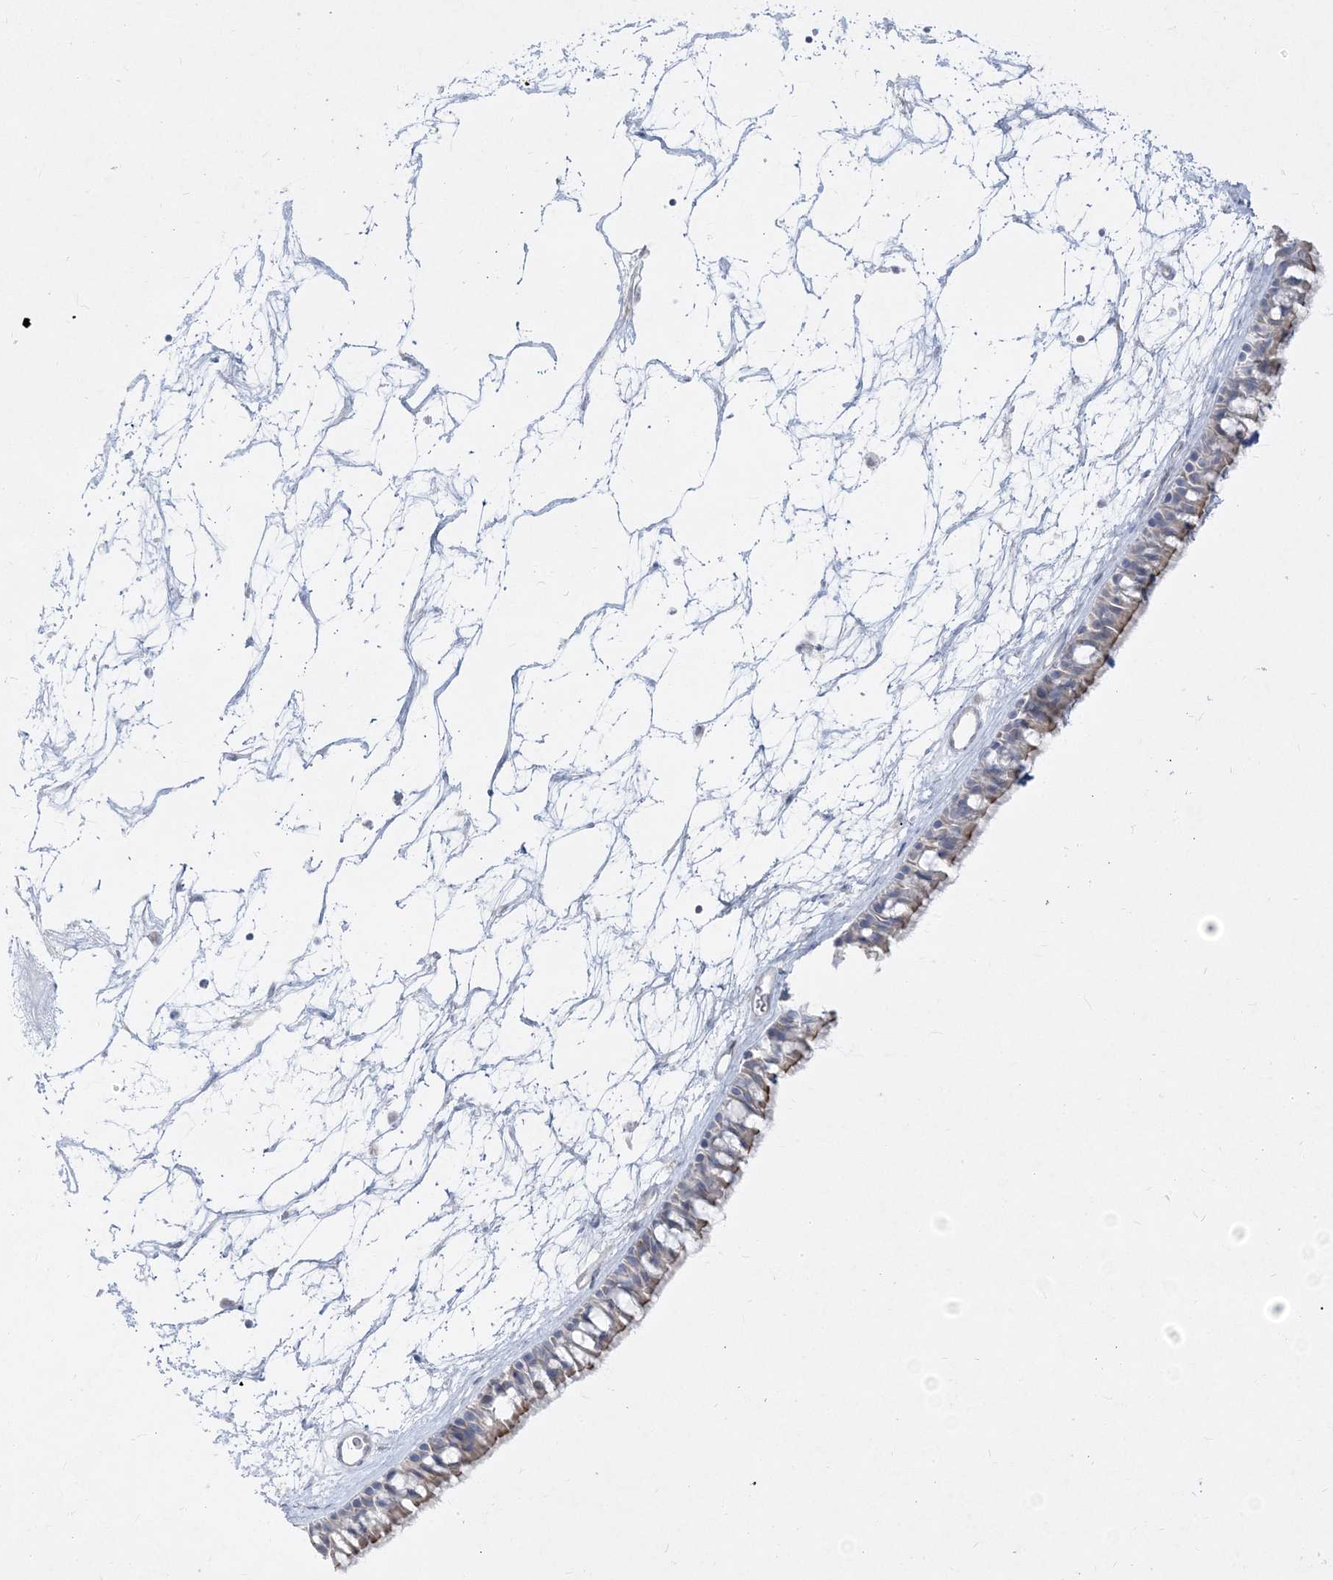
{"staining": {"intensity": "moderate", "quantity": "25%-75%", "location": "cytoplasmic/membranous"}, "tissue": "nasopharynx", "cell_type": "Respiratory epithelial cells", "image_type": "normal", "snomed": [{"axis": "morphology", "description": "Normal tissue, NOS"}, {"axis": "topography", "description": "Nasopharynx"}], "caption": "The photomicrograph exhibits immunohistochemical staining of normal nasopharynx. There is moderate cytoplasmic/membranous staining is seen in about 25%-75% of respiratory epithelial cells. (DAB (3,3'-diaminobenzidine) IHC, brown staining for protein, blue staining for nuclei).", "gene": "GPAT2", "patient": {"sex": "male", "age": 64}}